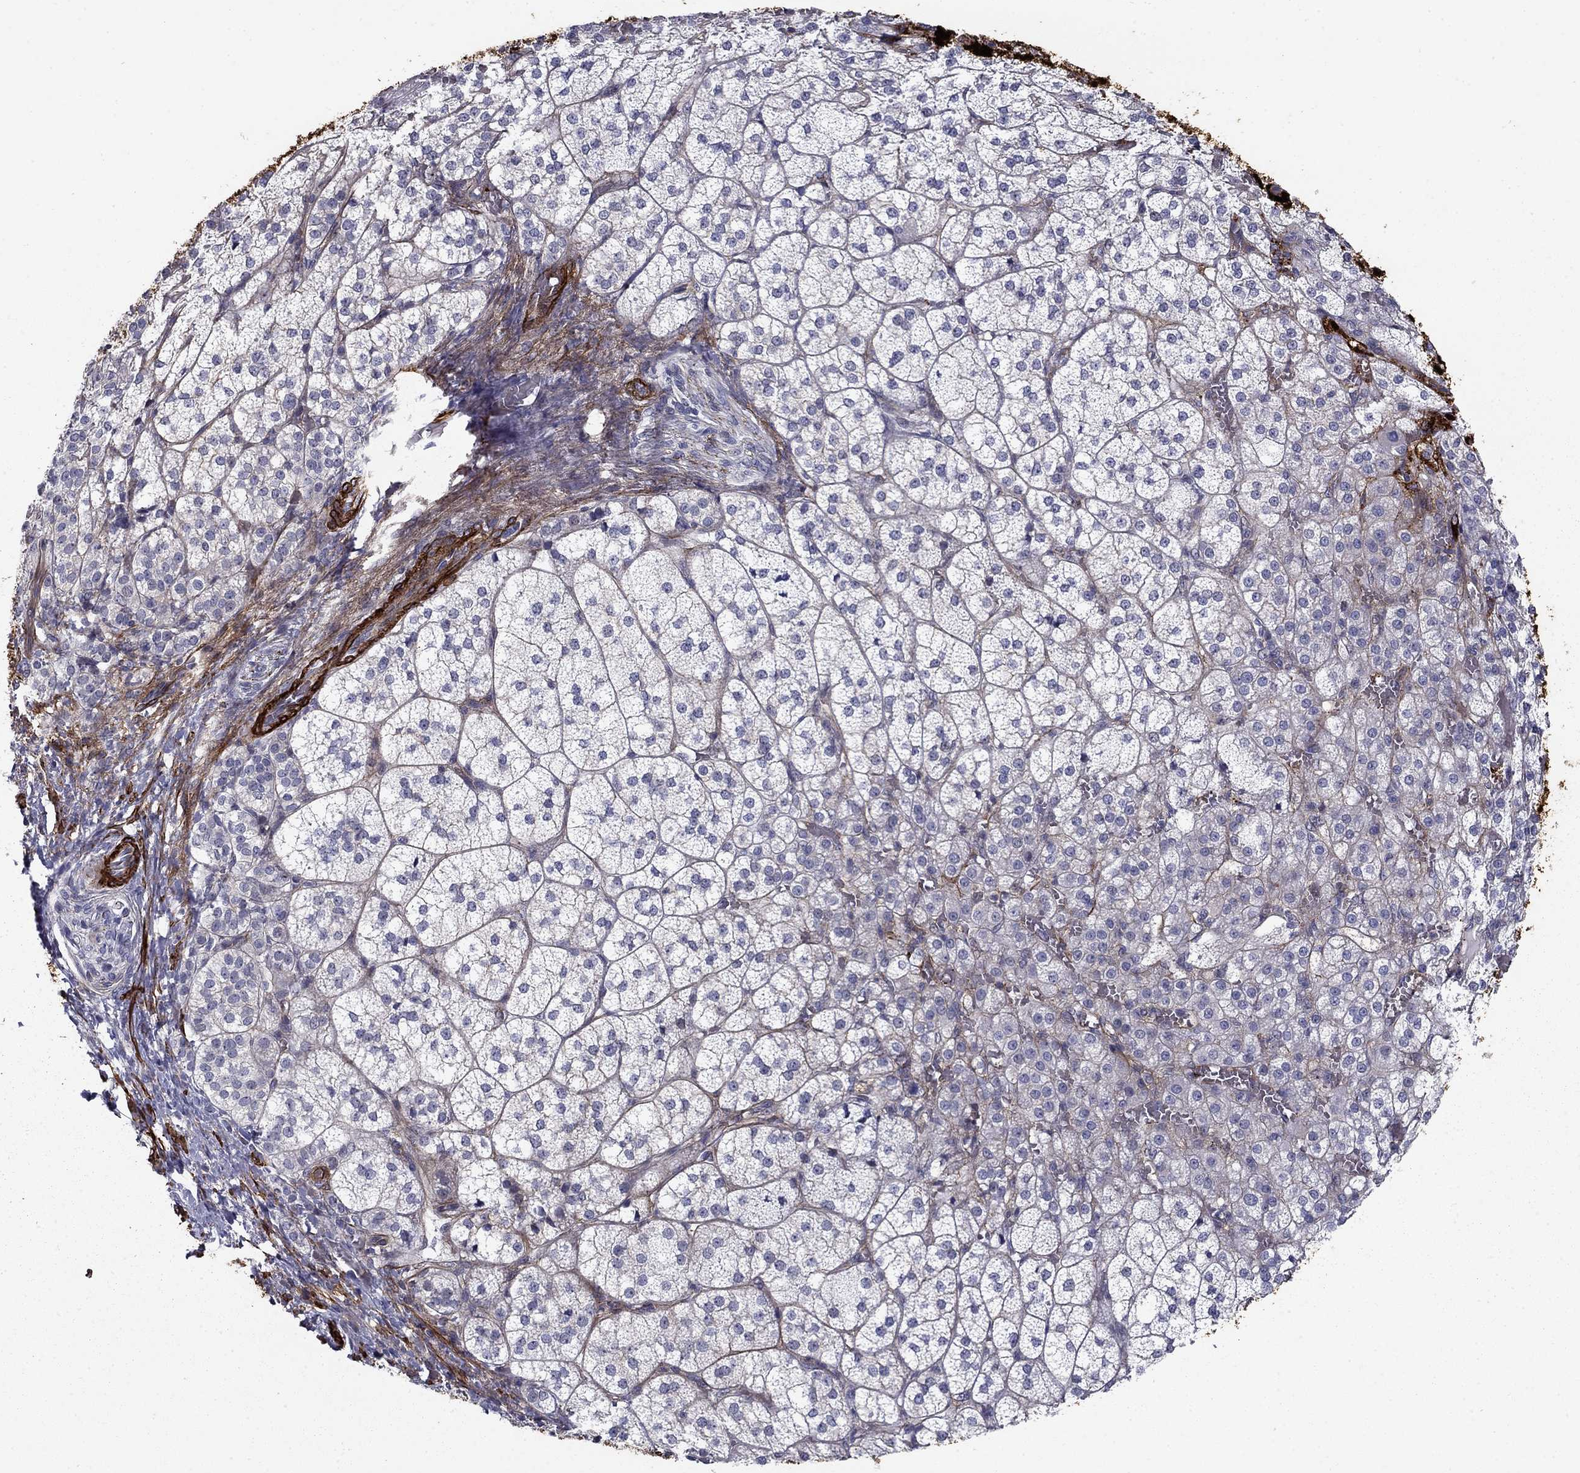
{"staining": {"intensity": "negative", "quantity": "none", "location": "none"}, "tissue": "adrenal gland", "cell_type": "Glandular cells", "image_type": "normal", "snomed": [{"axis": "morphology", "description": "Normal tissue, NOS"}, {"axis": "topography", "description": "Adrenal gland"}], "caption": "This is a histopathology image of IHC staining of normal adrenal gland, which shows no expression in glandular cells. (DAB (3,3'-diaminobenzidine) immunohistochemistry with hematoxylin counter stain).", "gene": "KRBA1", "patient": {"sex": "female", "age": 60}}